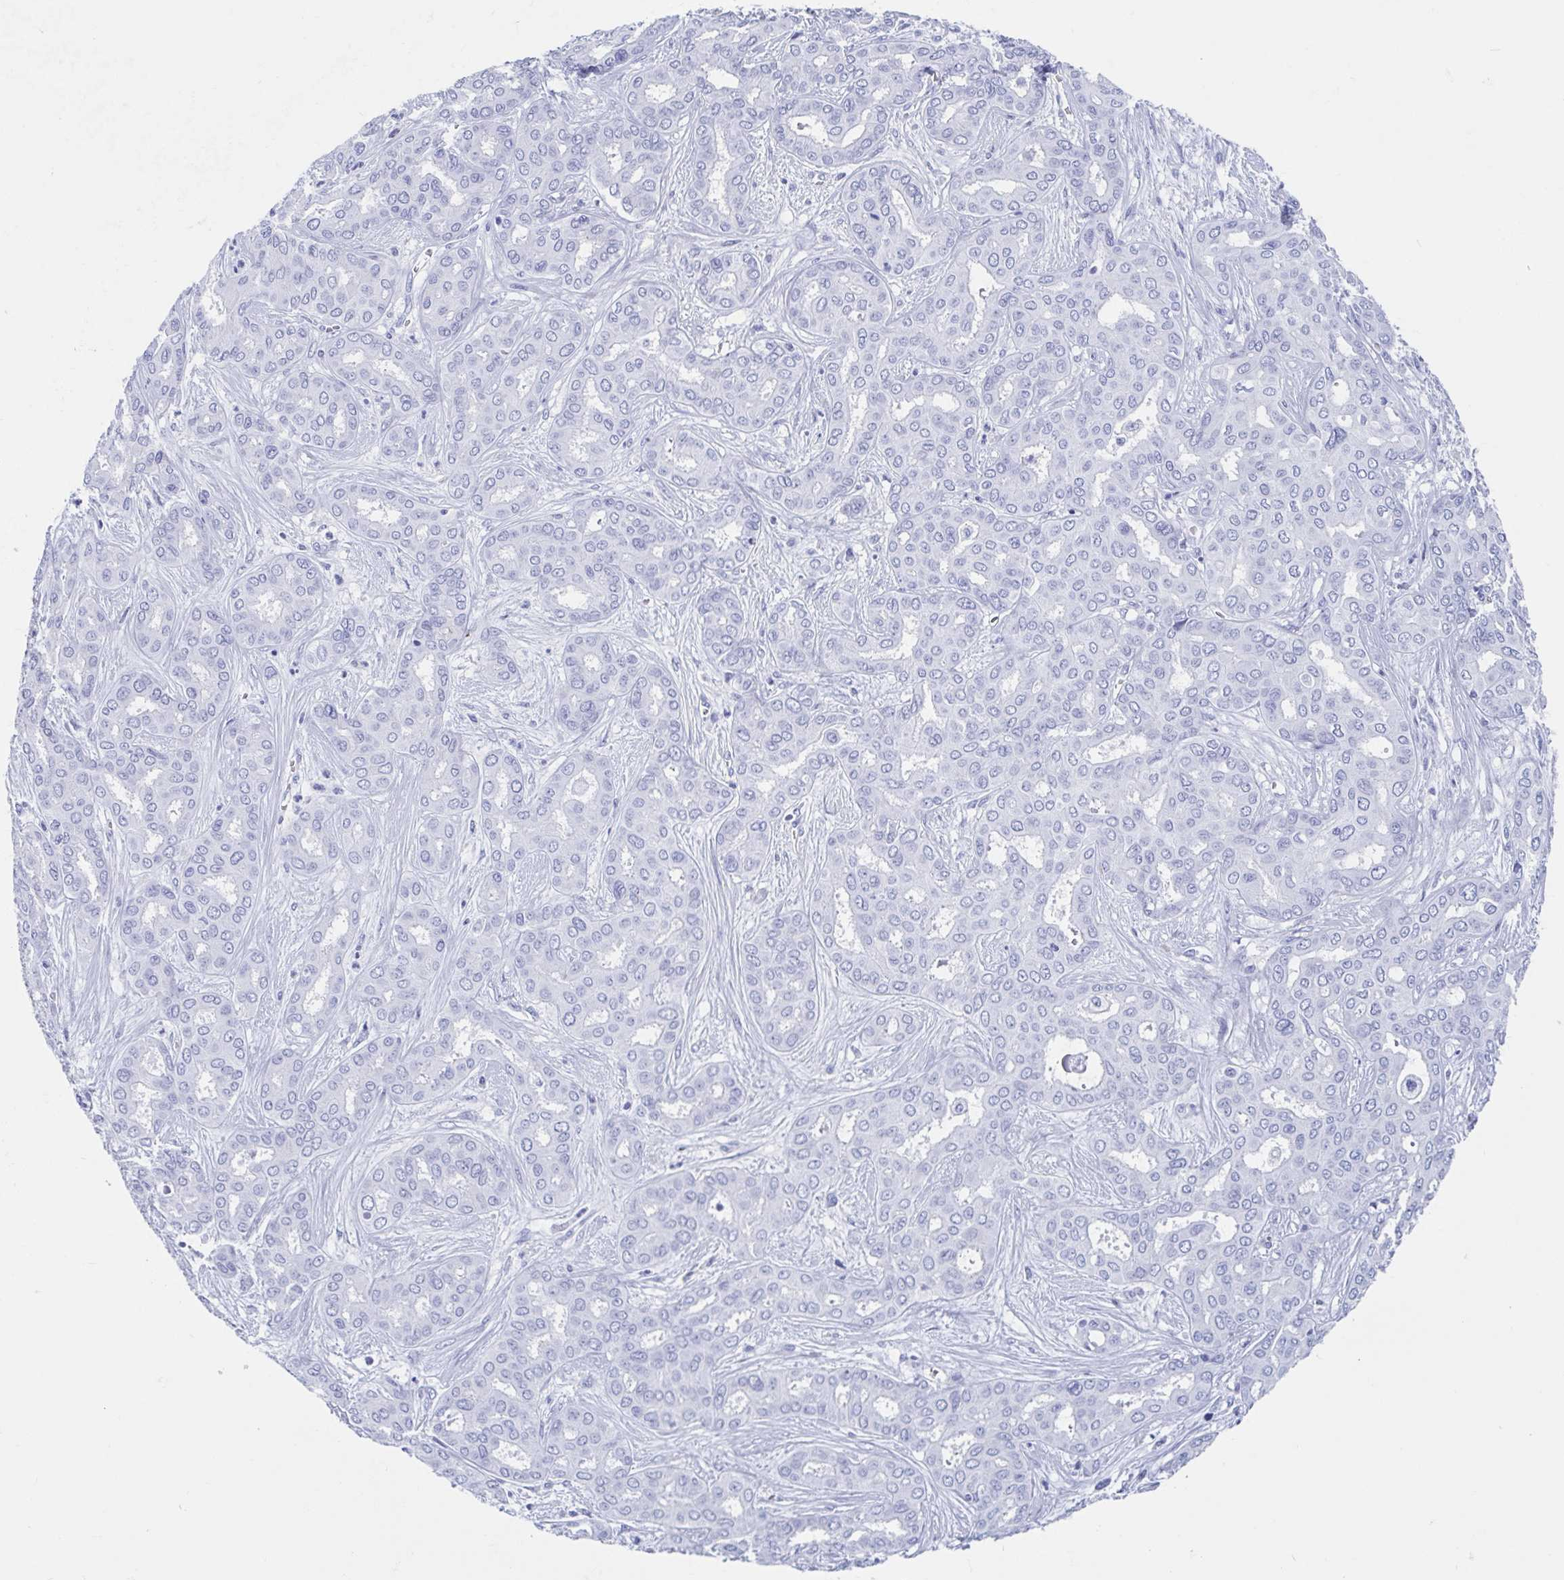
{"staining": {"intensity": "negative", "quantity": "none", "location": "none"}, "tissue": "liver cancer", "cell_type": "Tumor cells", "image_type": "cancer", "snomed": [{"axis": "morphology", "description": "Cholangiocarcinoma"}, {"axis": "topography", "description": "Liver"}], "caption": "Immunohistochemistry micrograph of neoplastic tissue: liver cholangiocarcinoma stained with DAB displays no significant protein positivity in tumor cells.", "gene": "HDGFL1", "patient": {"sex": "female", "age": 64}}